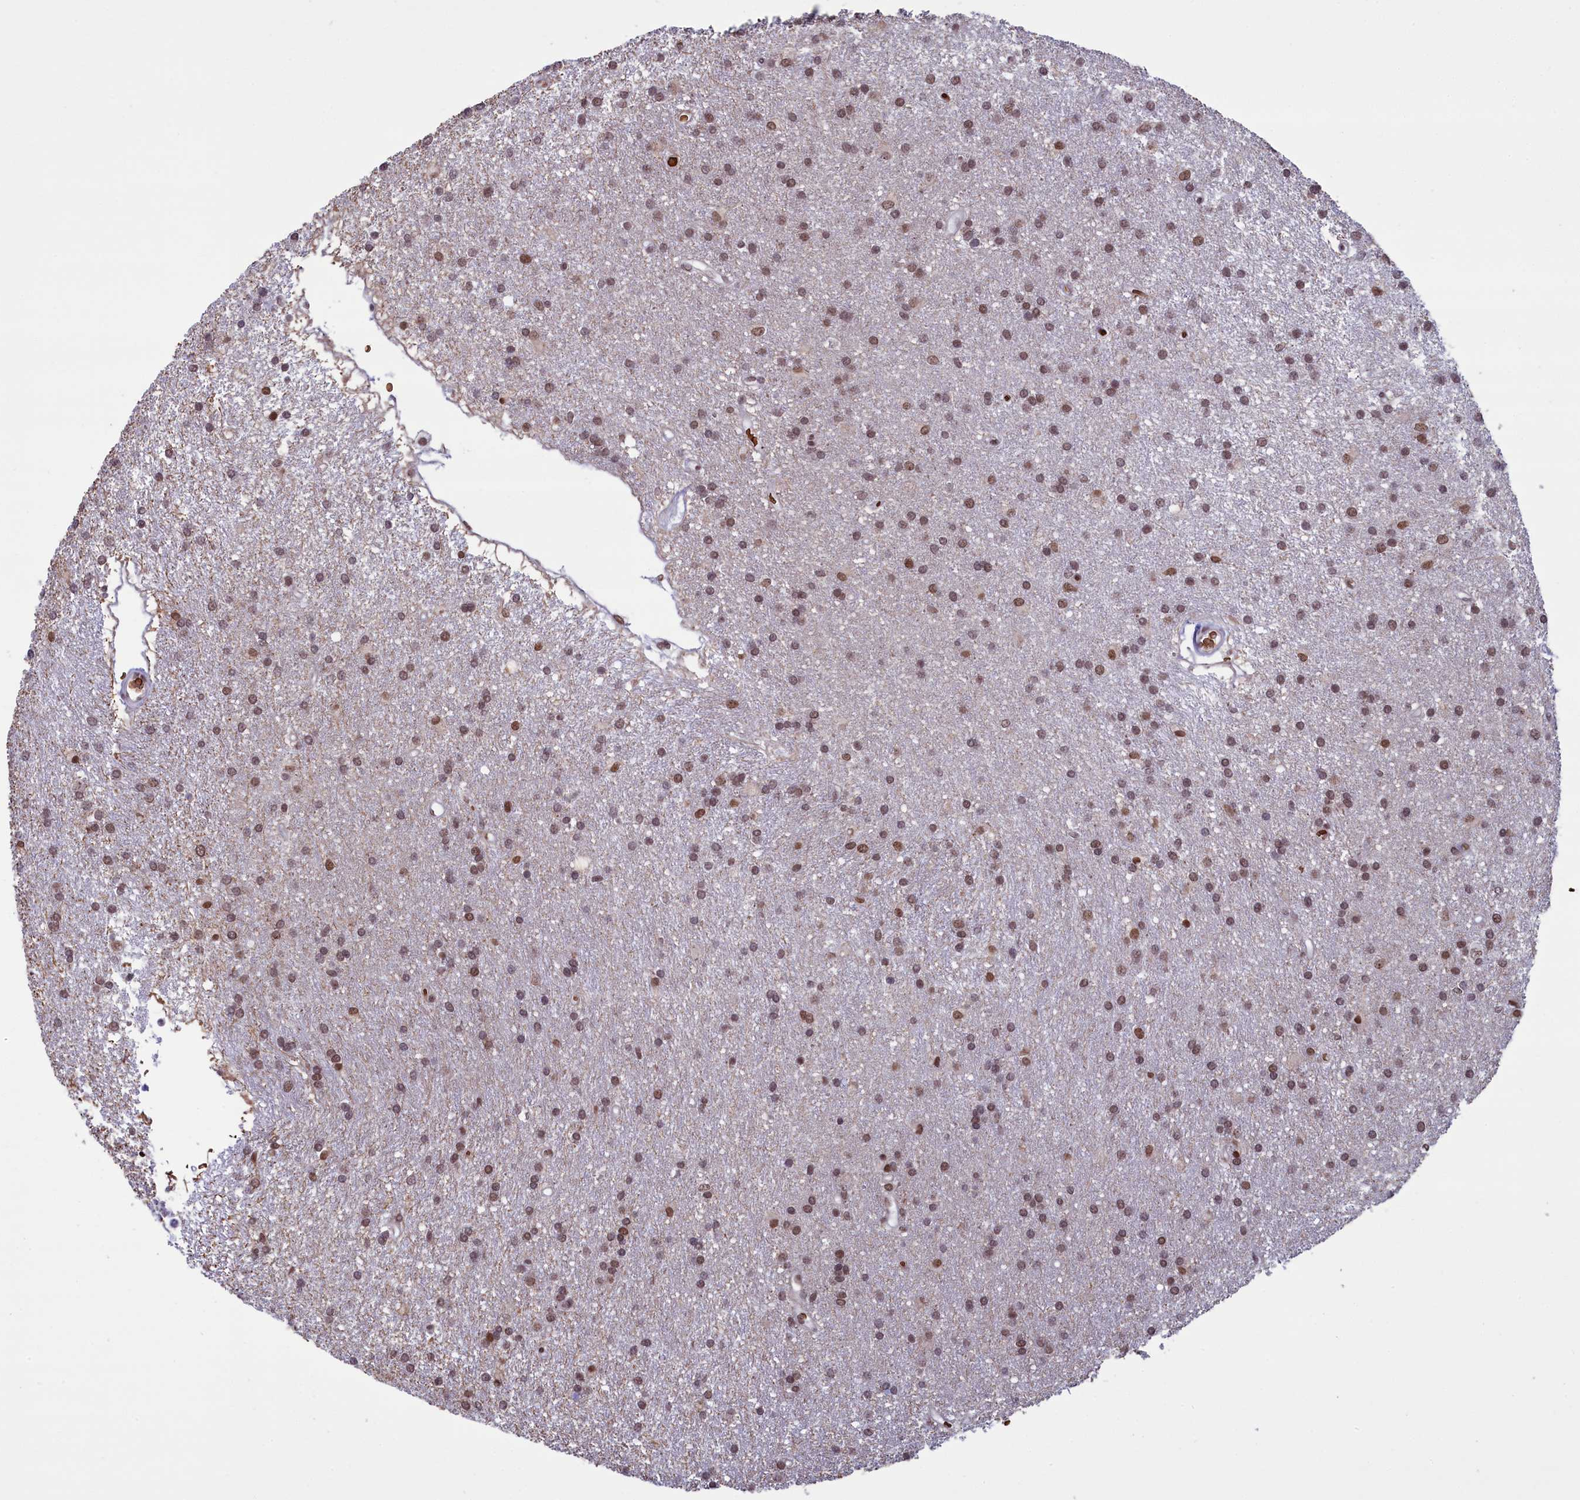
{"staining": {"intensity": "moderate", "quantity": ">75%", "location": "nuclear"}, "tissue": "glioma", "cell_type": "Tumor cells", "image_type": "cancer", "snomed": [{"axis": "morphology", "description": "Glioma, malignant, High grade"}, {"axis": "topography", "description": "Brain"}], "caption": "Glioma tissue displays moderate nuclear expression in approximately >75% of tumor cells, visualized by immunohistochemistry. (brown staining indicates protein expression, while blue staining denotes nuclei).", "gene": "MPHOSPH8", "patient": {"sex": "male", "age": 77}}